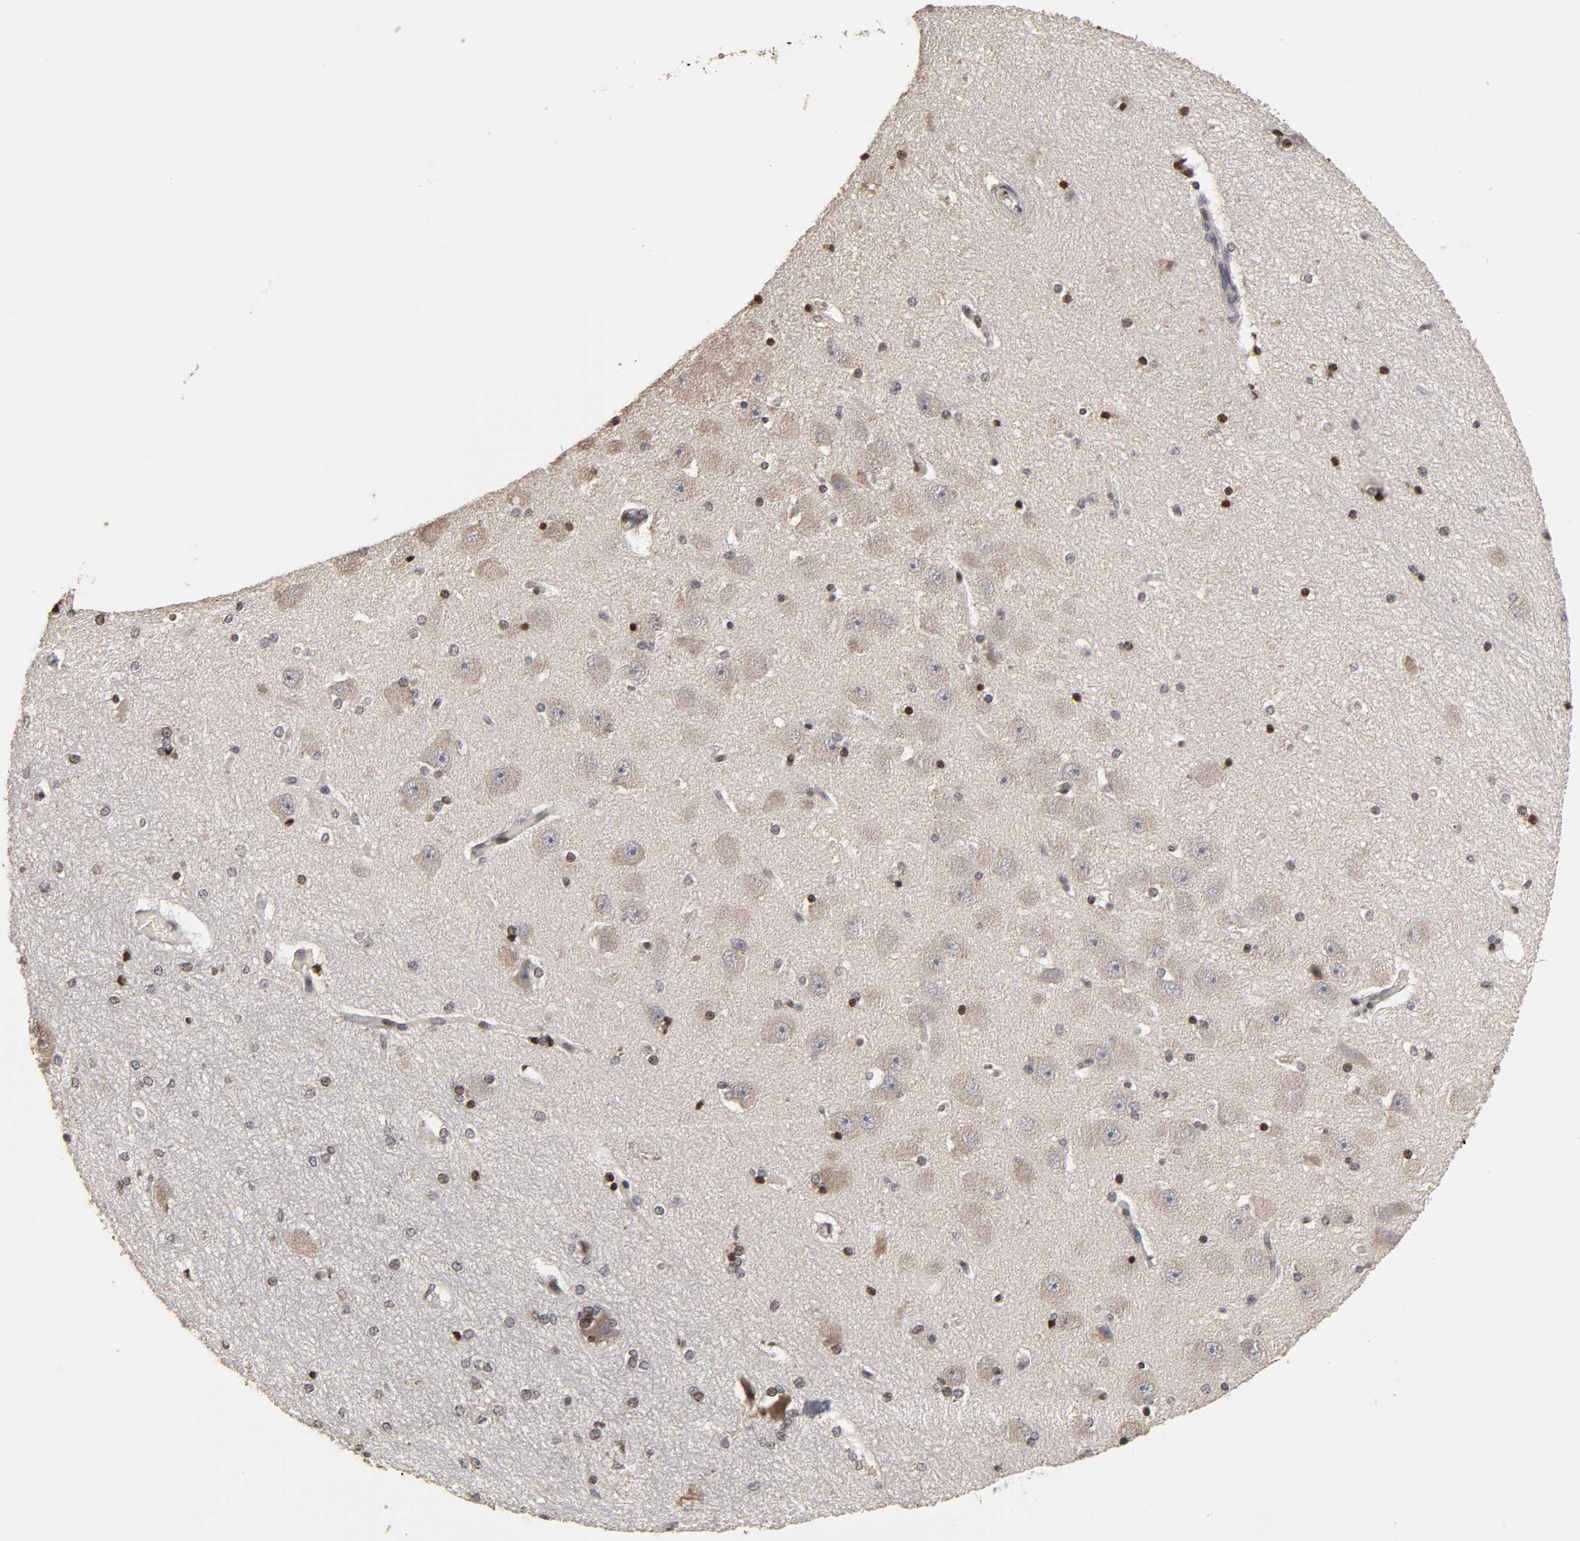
{"staining": {"intensity": "moderate", "quantity": "25%-75%", "location": "nuclear"}, "tissue": "hippocampus", "cell_type": "Glial cells", "image_type": "normal", "snomed": [{"axis": "morphology", "description": "Normal tissue, NOS"}, {"axis": "topography", "description": "Hippocampus"}], "caption": "Immunohistochemical staining of normal human hippocampus demonstrates 25%-75% levels of moderate nuclear protein staining in approximately 25%-75% of glial cells. Ihc stains the protein of interest in brown and the nuclei are stained blue.", "gene": "ZNF473", "patient": {"sex": "female", "age": 19}}